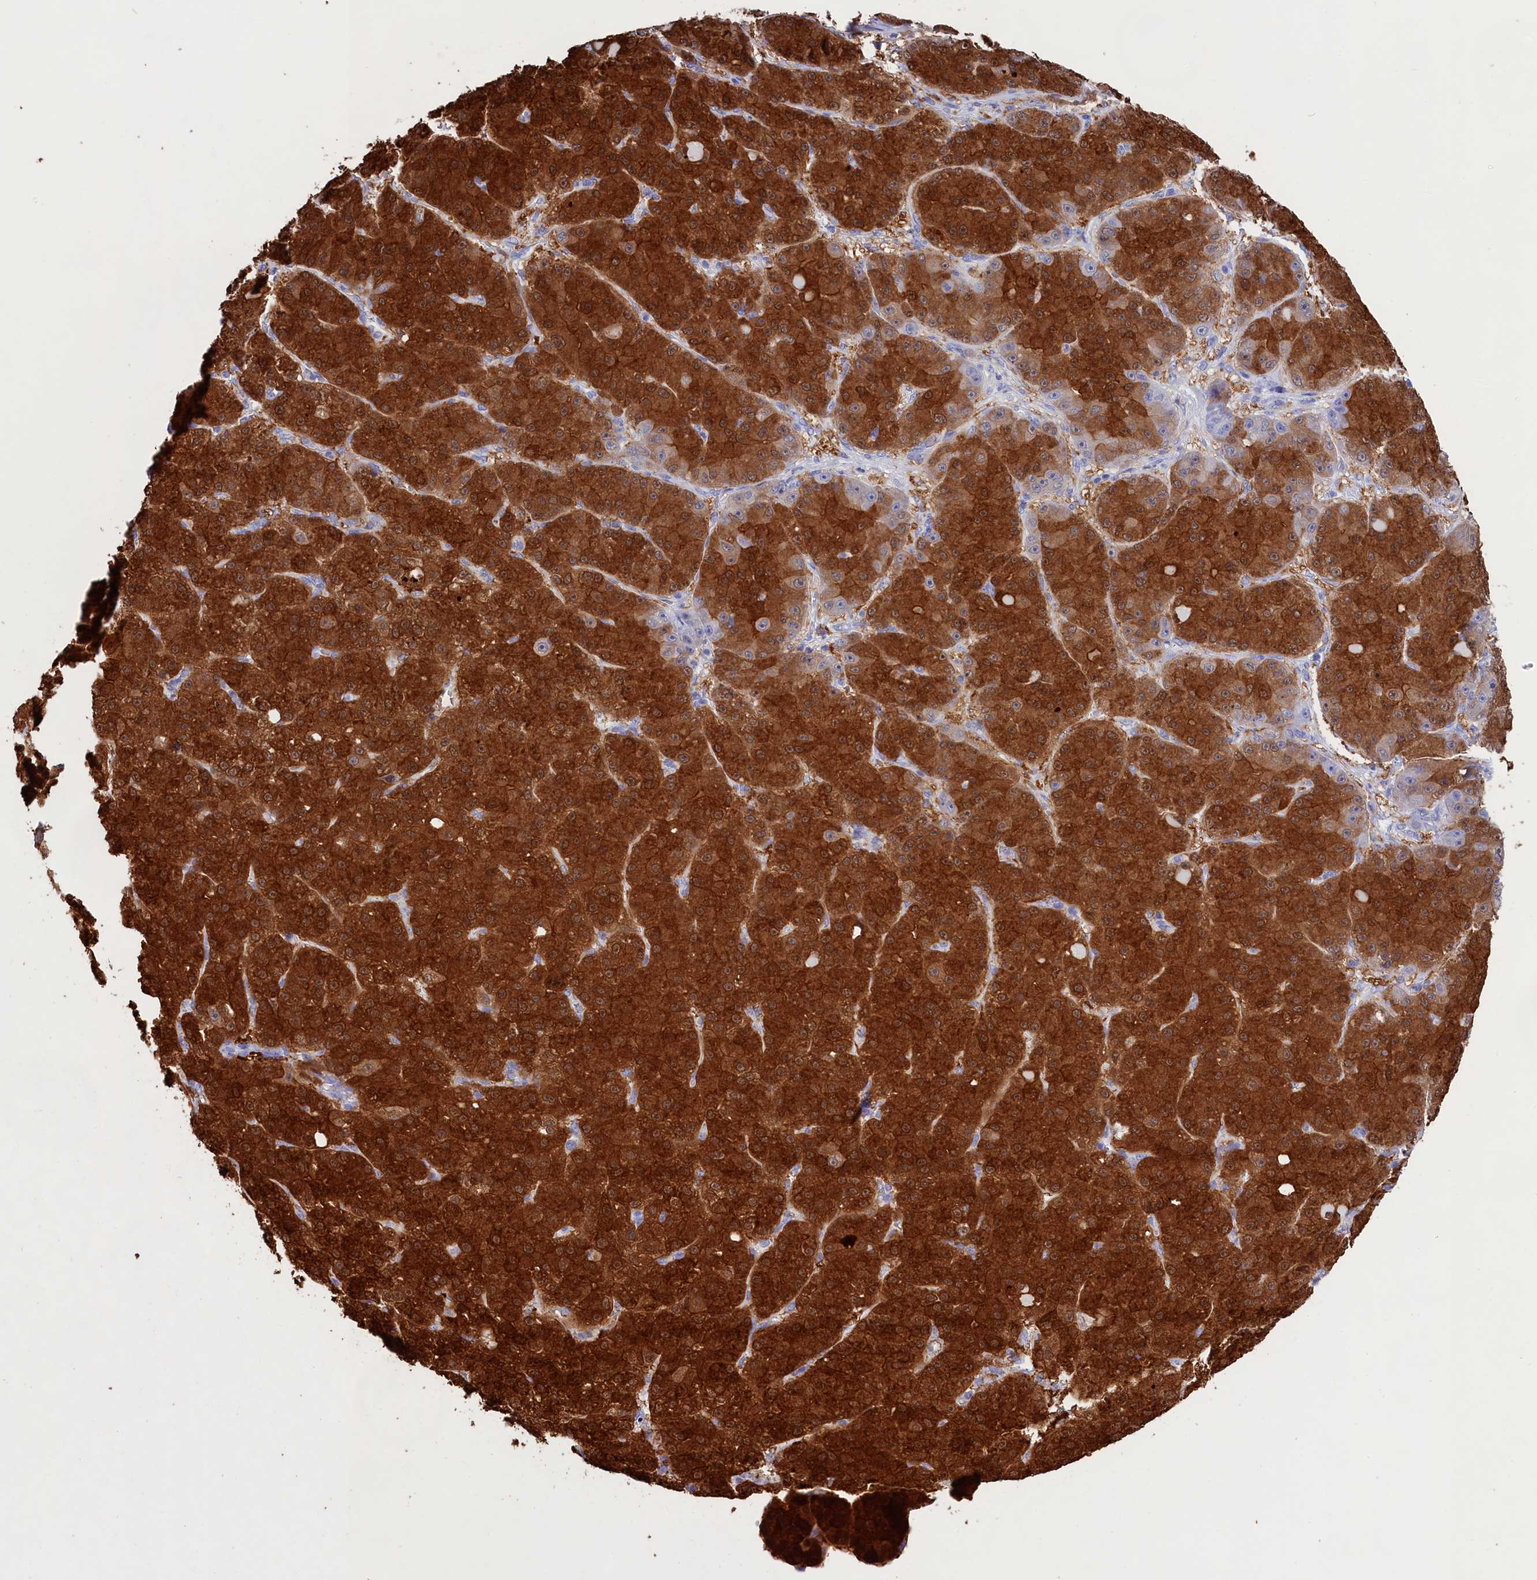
{"staining": {"intensity": "strong", "quantity": ">75%", "location": "cytoplasmic/membranous"}, "tissue": "liver cancer", "cell_type": "Tumor cells", "image_type": "cancer", "snomed": [{"axis": "morphology", "description": "Carcinoma, Hepatocellular, NOS"}, {"axis": "topography", "description": "Liver"}], "caption": "Strong cytoplasmic/membranous expression is seen in approximately >75% of tumor cells in liver cancer (hepatocellular carcinoma).", "gene": "SULT2A1", "patient": {"sex": "male", "age": 67}}